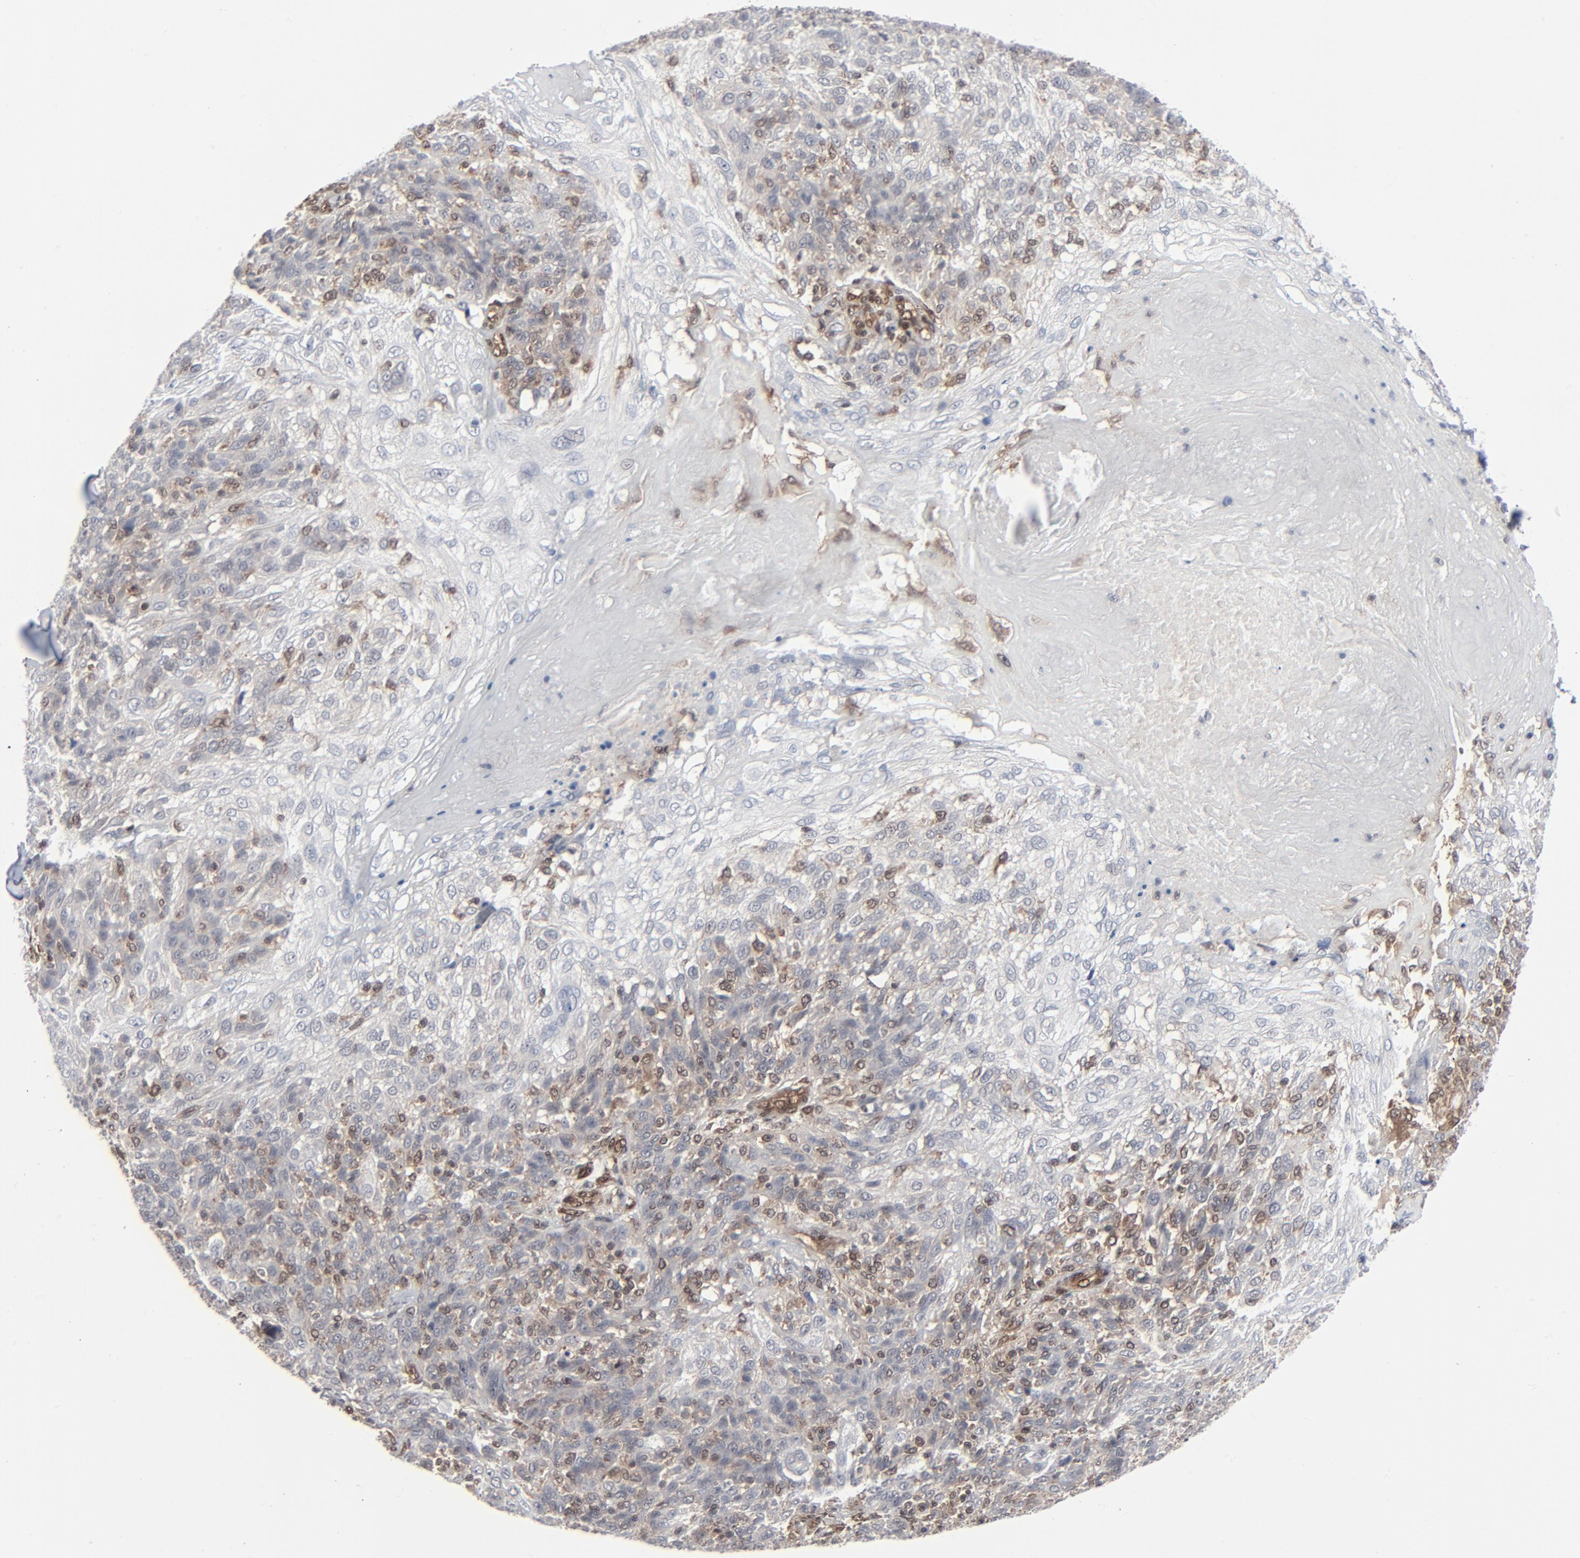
{"staining": {"intensity": "weak", "quantity": "25%-75%", "location": "cytoplasmic/membranous,nuclear"}, "tissue": "skin cancer", "cell_type": "Tumor cells", "image_type": "cancer", "snomed": [{"axis": "morphology", "description": "Normal tissue, NOS"}, {"axis": "morphology", "description": "Squamous cell carcinoma, NOS"}, {"axis": "topography", "description": "Skin"}], "caption": "DAB (3,3'-diaminobenzidine) immunohistochemical staining of squamous cell carcinoma (skin) shows weak cytoplasmic/membranous and nuclear protein expression in about 25%-75% of tumor cells.", "gene": "AKT1", "patient": {"sex": "female", "age": 83}}